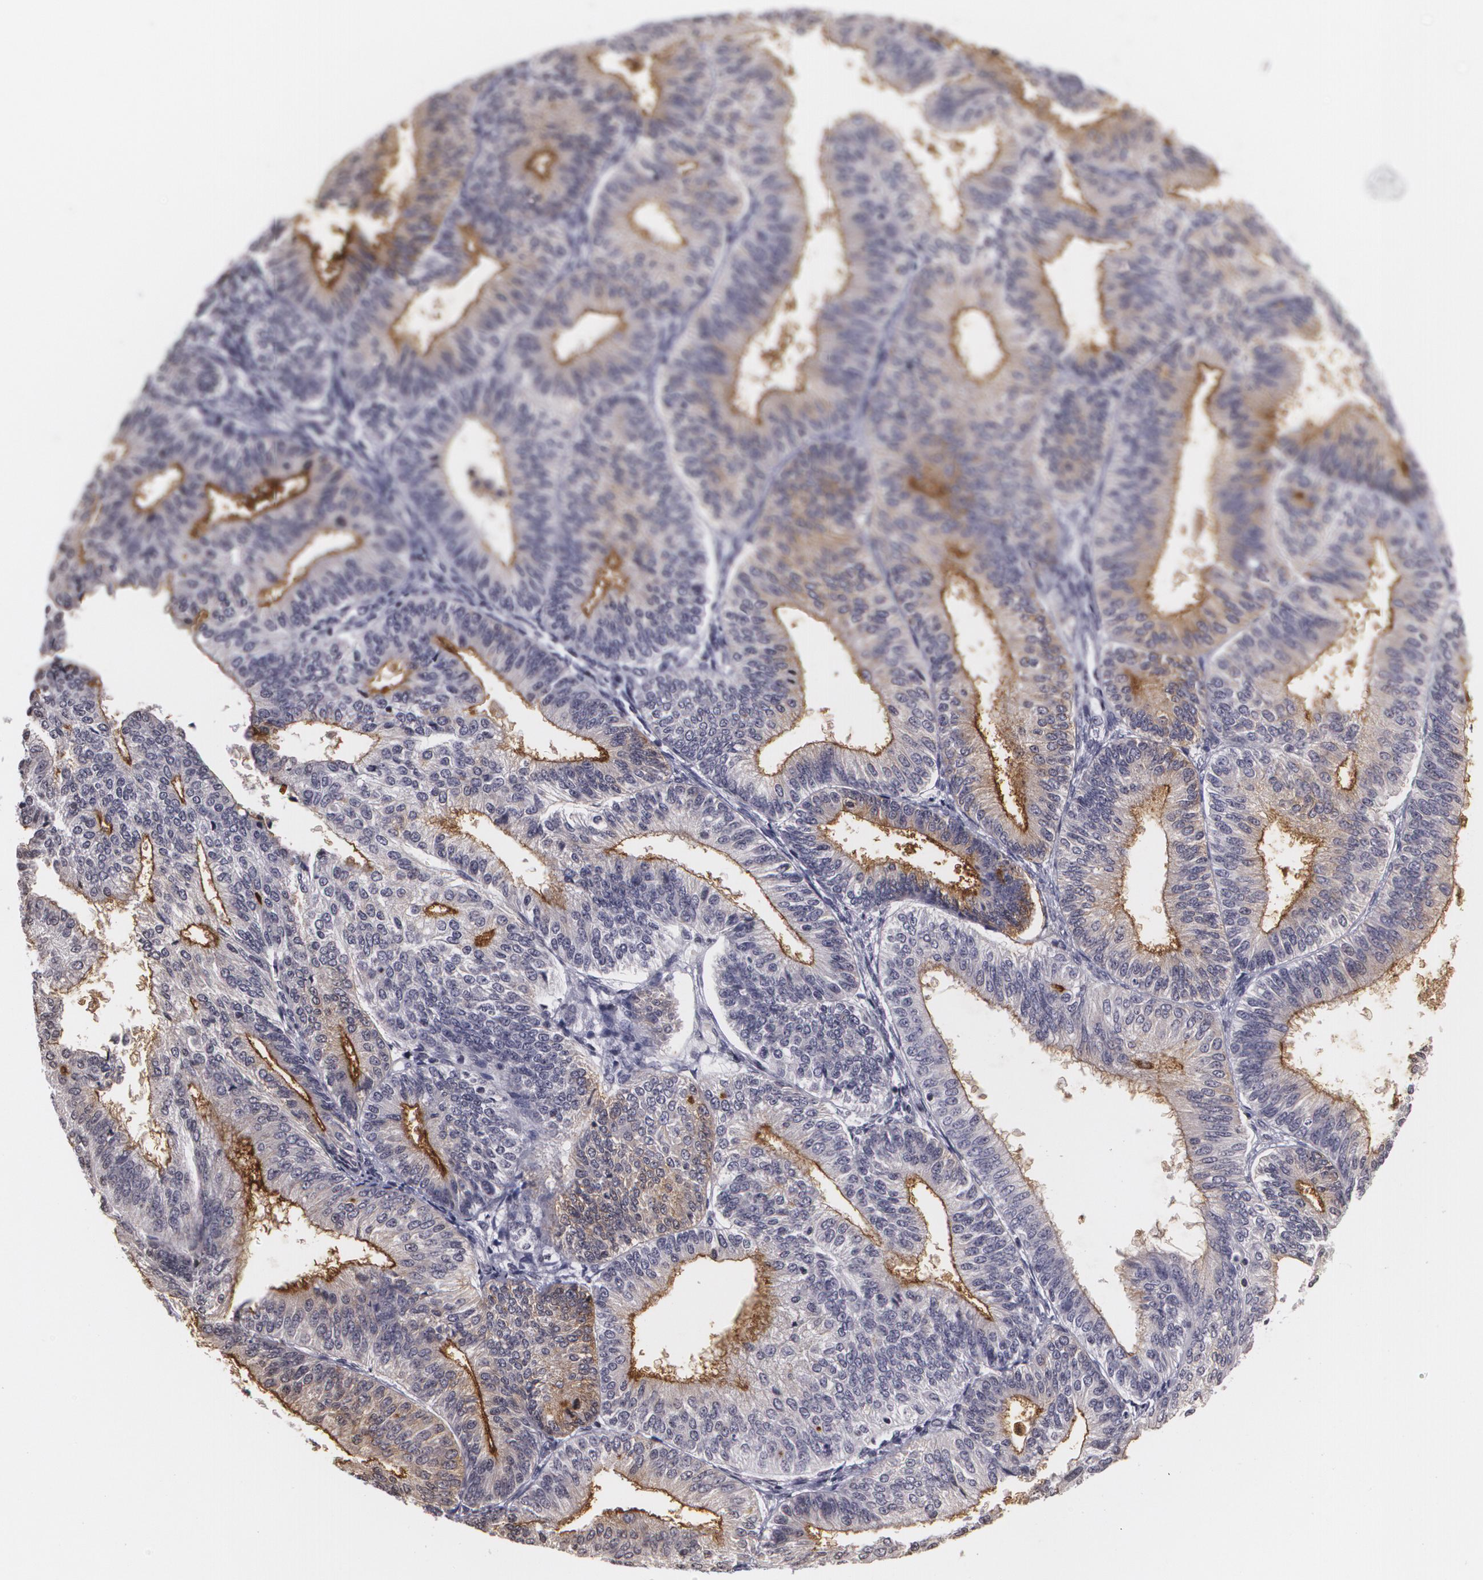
{"staining": {"intensity": "moderate", "quantity": "25%-75%", "location": "cytoplasmic/membranous"}, "tissue": "endometrial cancer", "cell_type": "Tumor cells", "image_type": "cancer", "snomed": [{"axis": "morphology", "description": "Adenocarcinoma, NOS"}, {"axis": "topography", "description": "Endometrium"}], "caption": "This histopathology image displays endometrial adenocarcinoma stained with immunohistochemistry to label a protein in brown. The cytoplasmic/membranous of tumor cells show moderate positivity for the protein. Nuclei are counter-stained blue.", "gene": "MUC1", "patient": {"sex": "female", "age": 55}}